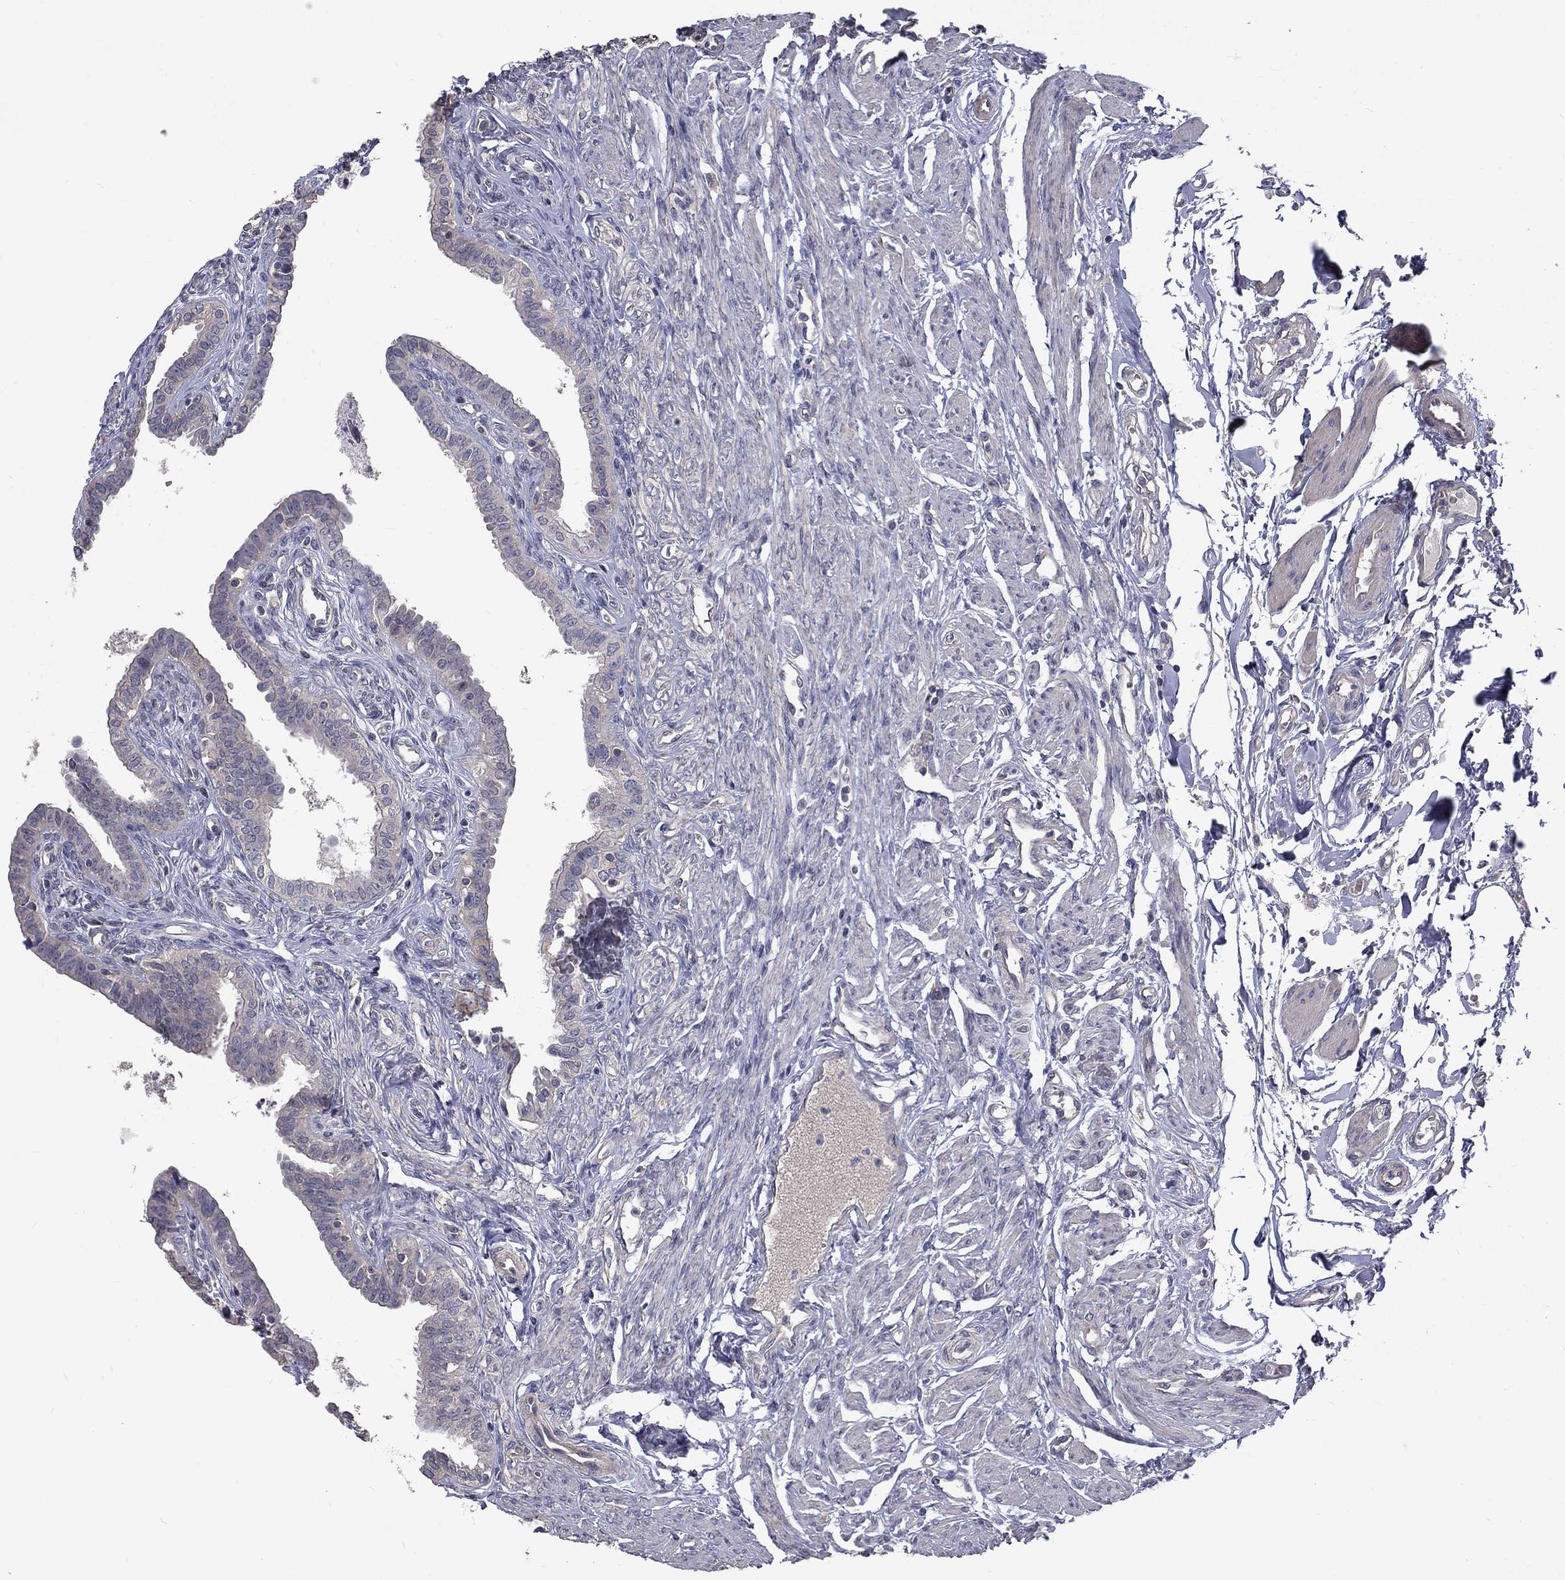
{"staining": {"intensity": "negative", "quantity": "none", "location": "none"}, "tissue": "fallopian tube", "cell_type": "Glandular cells", "image_type": "normal", "snomed": [{"axis": "morphology", "description": "Normal tissue, NOS"}, {"axis": "morphology", "description": "Carcinoma, endometroid"}, {"axis": "topography", "description": "Fallopian tube"}, {"axis": "topography", "description": "Ovary"}], "caption": "Fallopian tube was stained to show a protein in brown. There is no significant expression in glandular cells. (DAB (3,3'-diaminobenzidine) immunohistochemistry (IHC) visualized using brightfield microscopy, high magnification).", "gene": "SLC39A14", "patient": {"sex": "female", "age": 42}}